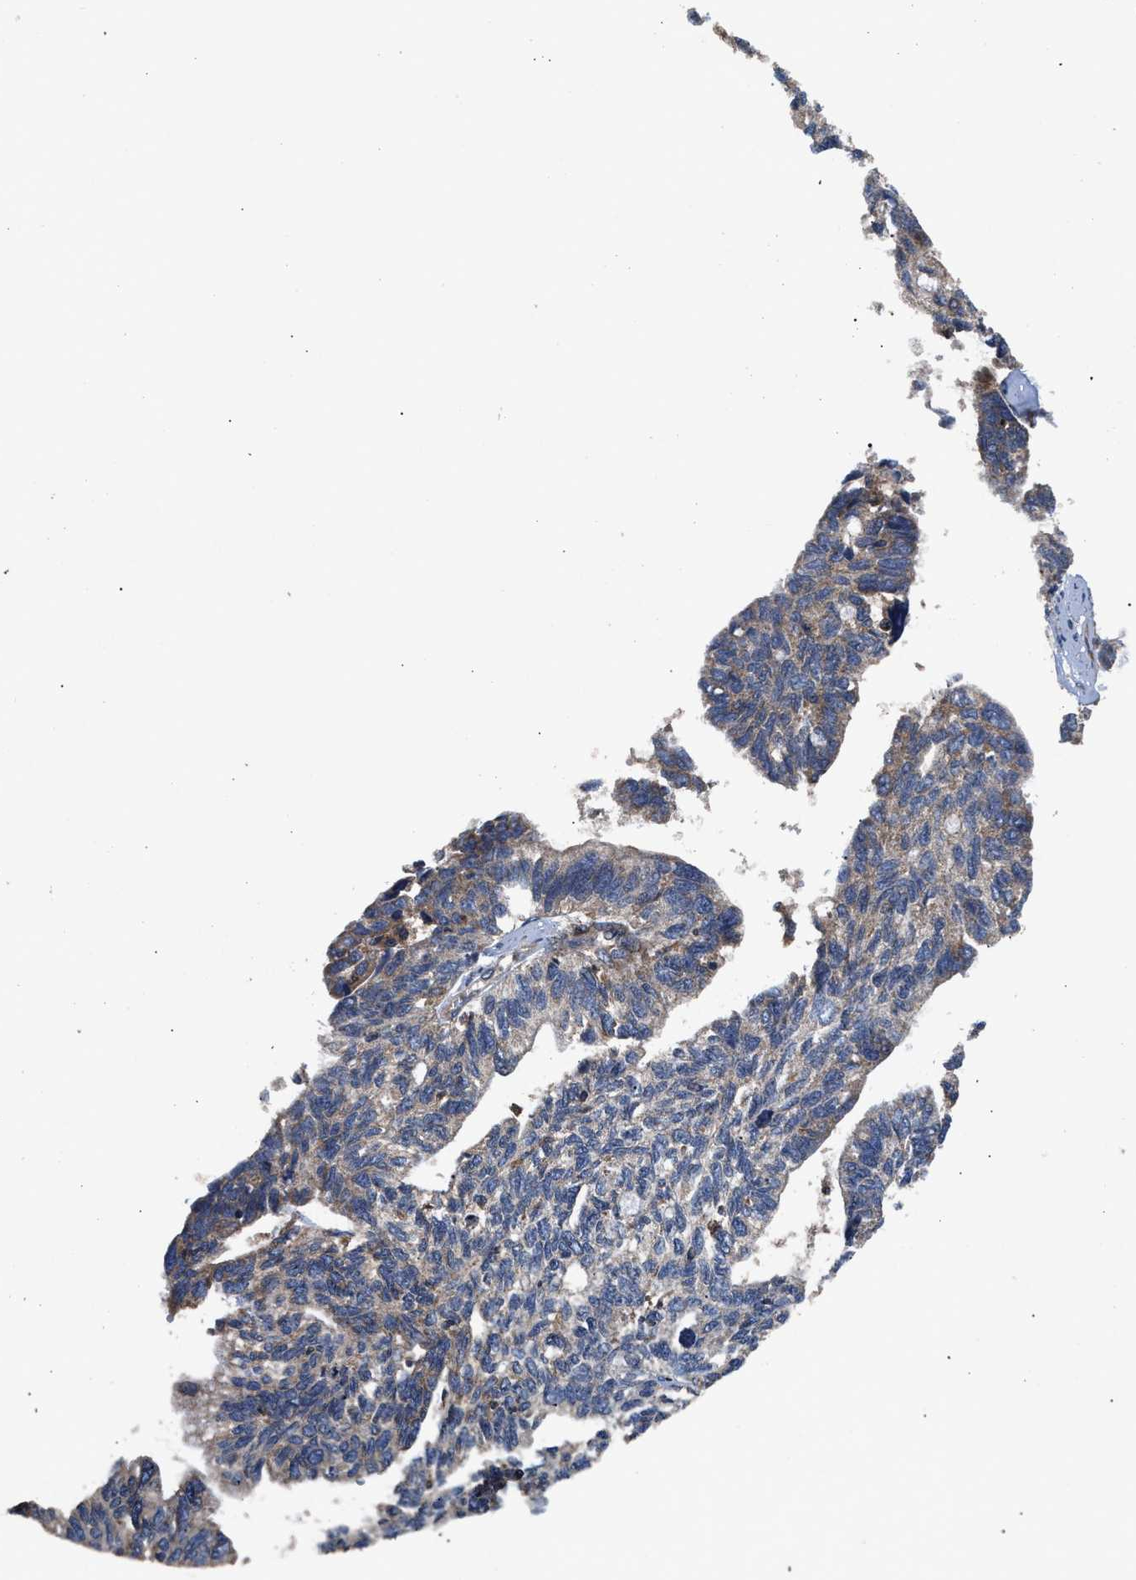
{"staining": {"intensity": "weak", "quantity": "25%-75%", "location": "cytoplasmic/membranous"}, "tissue": "ovarian cancer", "cell_type": "Tumor cells", "image_type": "cancer", "snomed": [{"axis": "morphology", "description": "Cystadenocarcinoma, serous, NOS"}, {"axis": "topography", "description": "Ovary"}], "caption": "IHC staining of ovarian cancer (serous cystadenocarcinoma), which displays low levels of weak cytoplasmic/membranous expression in about 25%-75% of tumor cells indicating weak cytoplasmic/membranous protein expression. The staining was performed using DAB (3,3'-diaminobenzidine) (brown) for protein detection and nuclei were counterstained in hematoxylin (blue).", "gene": "NFKB2", "patient": {"sex": "female", "age": 79}}